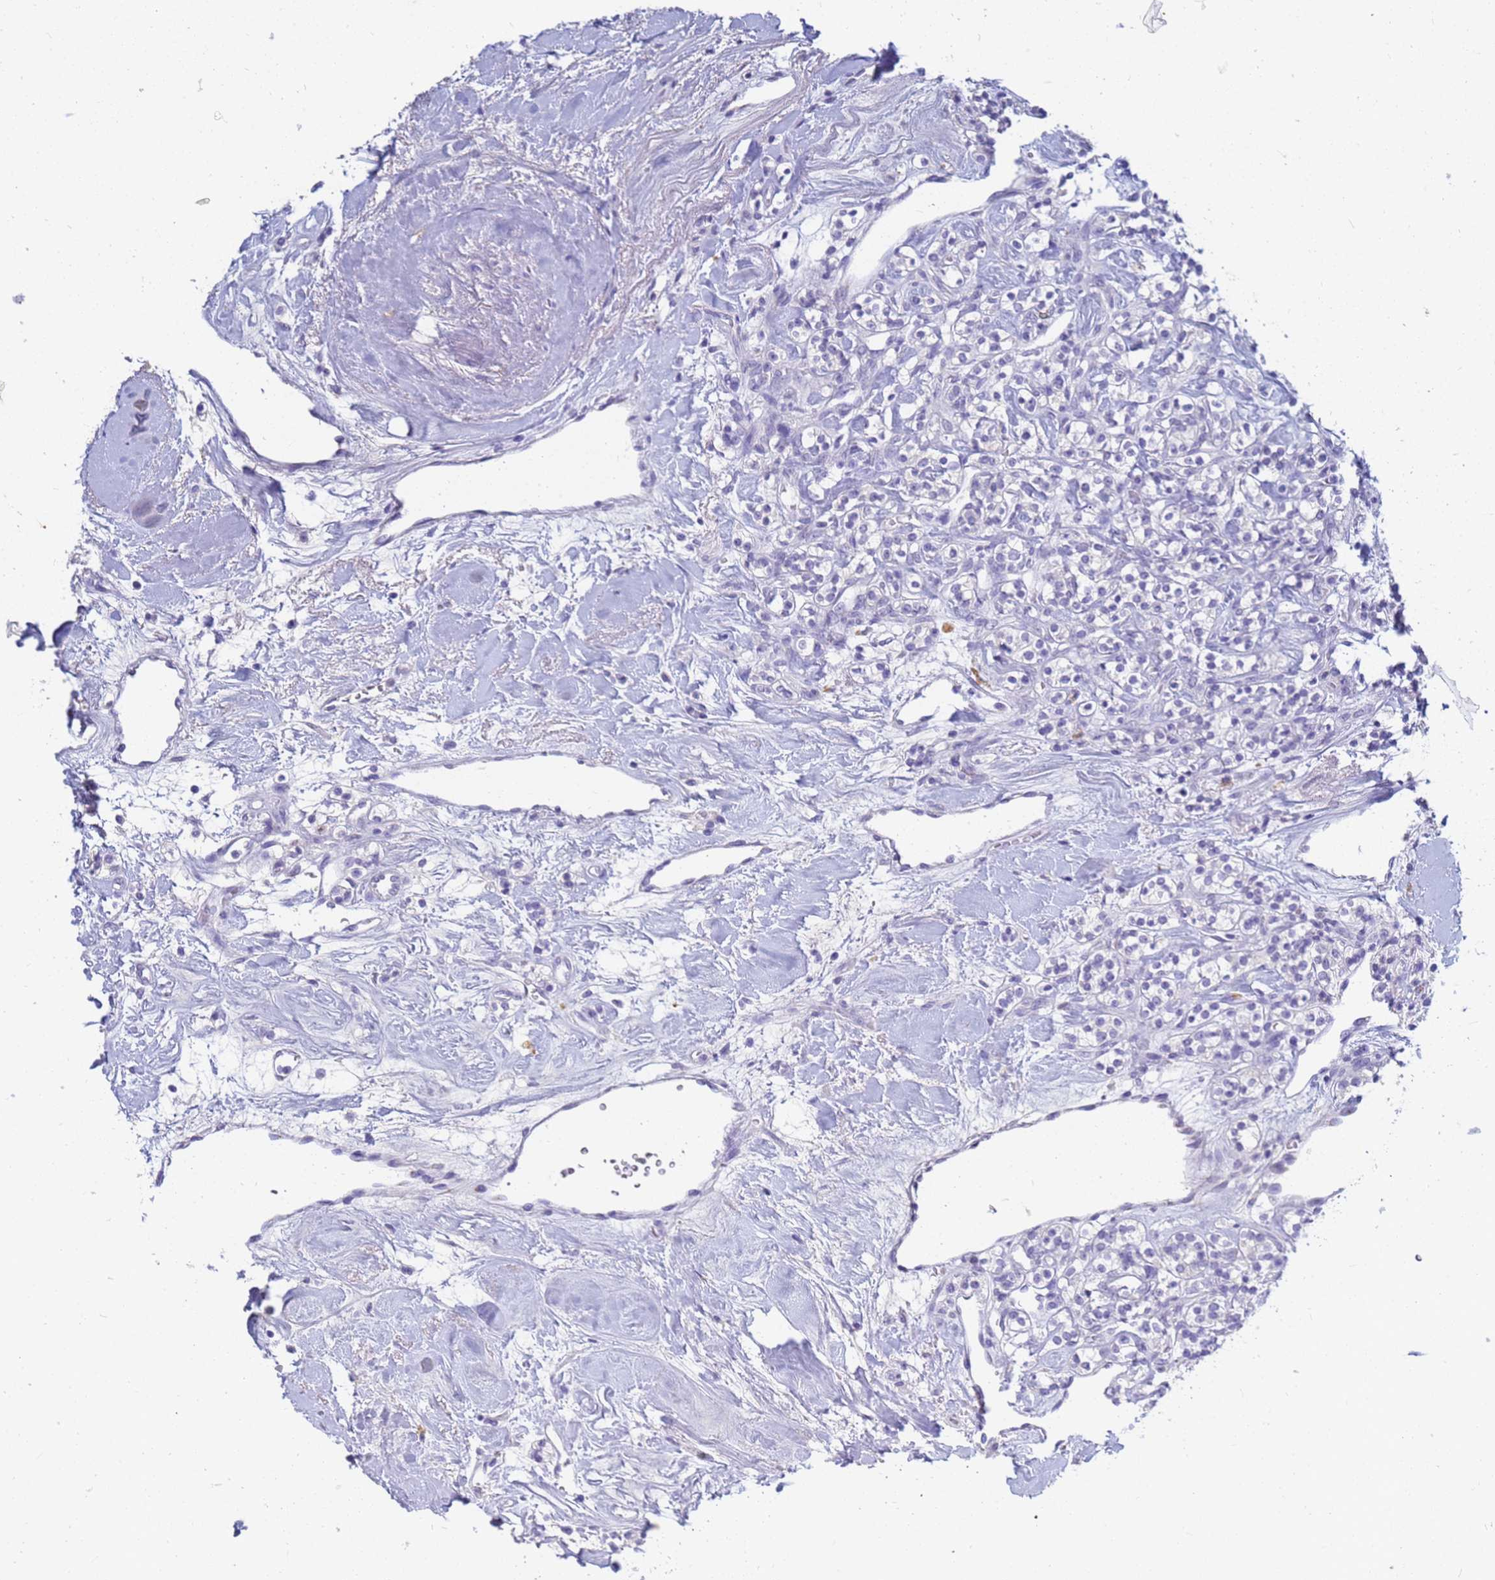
{"staining": {"intensity": "negative", "quantity": "none", "location": "none"}, "tissue": "renal cancer", "cell_type": "Tumor cells", "image_type": "cancer", "snomed": [{"axis": "morphology", "description": "Adenocarcinoma, NOS"}, {"axis": "topography", "description": "Kidney"}], "caption": "Immunohistochemistry of adenocarcinoma (renal) shows no positivity in tumor cells.", "gene": "B3GNT8", "patient": {"sex": "male", "age": 77}}